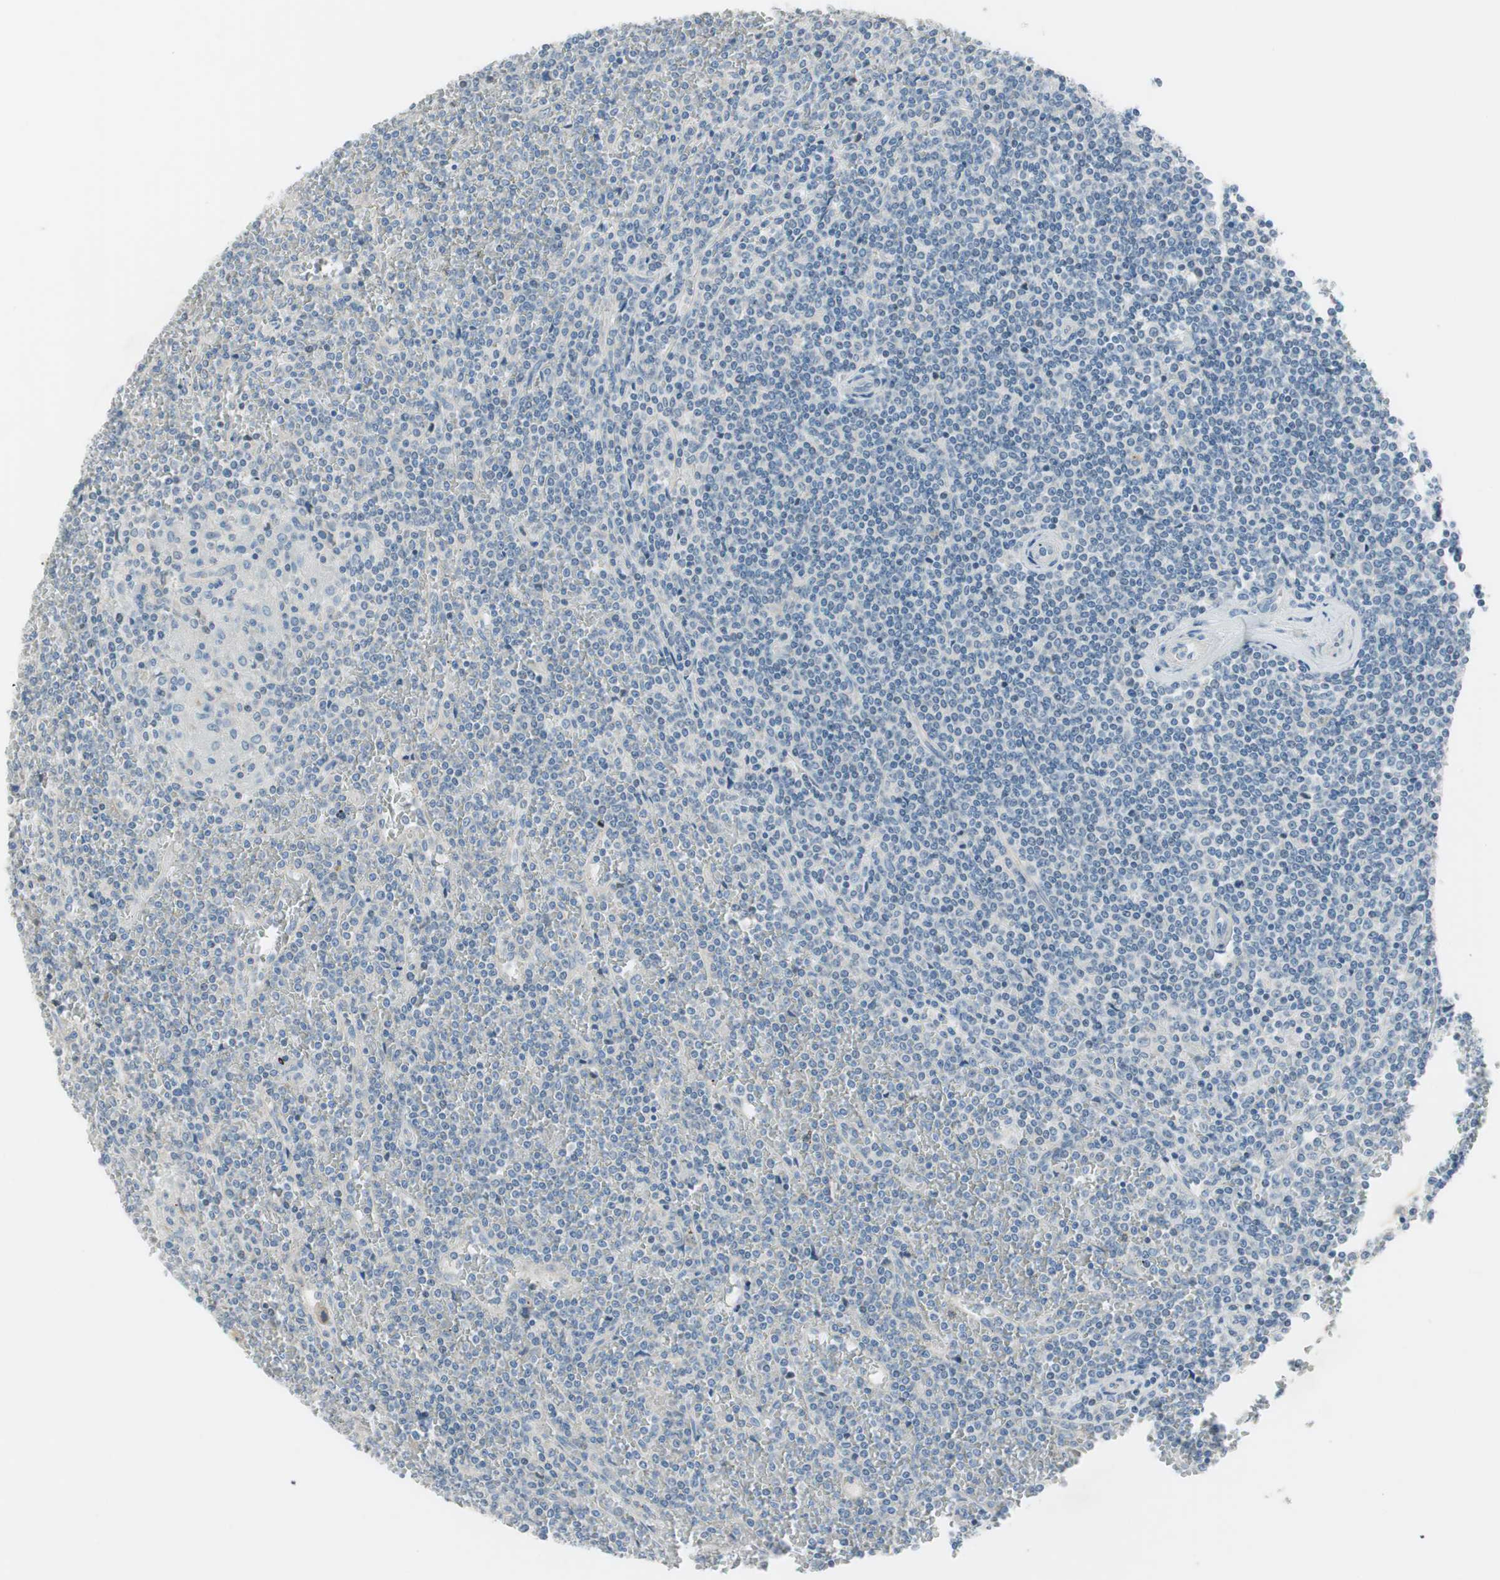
{"staining": {"intensity": "negative", "quantity": "none", "location": "none"}, "tissue": "lymphoma", "cell_type": "Tumor cells", "image_type": "cancer", "snomed": [{"axis": "morphology", "description": "Malignant lymphoma, non-Hodgkin's type, Low grade"}, {"axis": "topography", "description": "Spleen"}], "caption": "DAB (3,3'-diaminobenzidine) immunohistochemical staining of malignant lymphoma, non-Hodgkin's type (low-grade) reveals no significant expression in tumor cells. The staining was performed using DAB (3,3'-diaminobenzidine) to visualize the protein expression in brown, while the nuclei were stained in blue with hematoxylin (Magnification: 20x).", "gene": "PRRG4", "patient": {"sex": "female", "age": 19}}